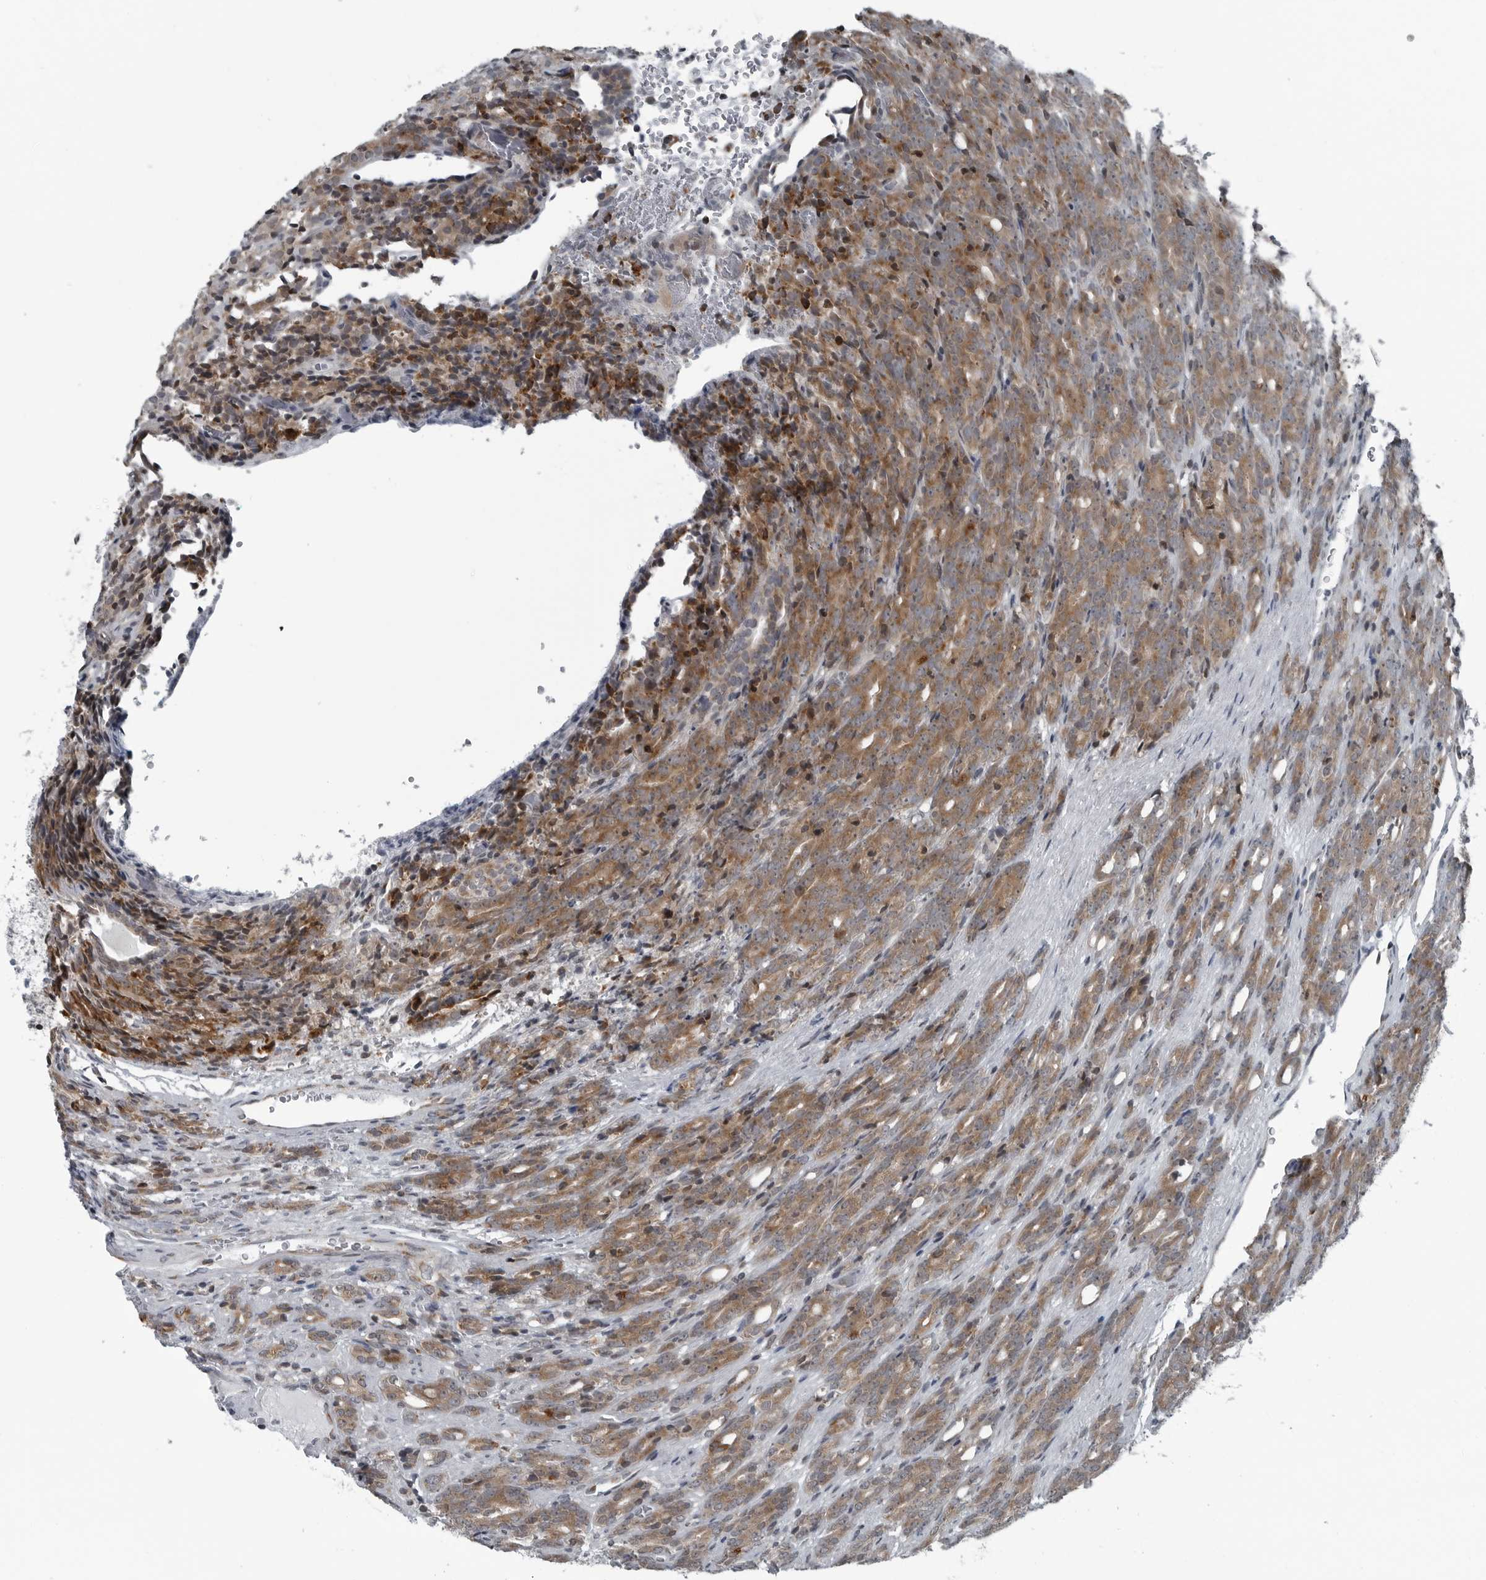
{"staining": {"intensity": "moderate", "quantity": ">75%", "location": "cytoplasmic/membranous"}, "tissue": "prostate cancer", "cell_type": "Tumor cells", "image_type": "cancer", "snomed": [{"axis": "morphology", "description": "Adenocarcinoma, High grade"}, {"axis": "topography", "description": "Prostate"}], "caption": "IHC histopathology image of prostate cancer (high-grade adenocarcinoma) stained for a protein (brown), which displays medium levels of moderate cytoplasmic/membranous staining in about >75% of tumor cells.", "gene": "GAK", "patient": {"sex": "male", "age": 62}}